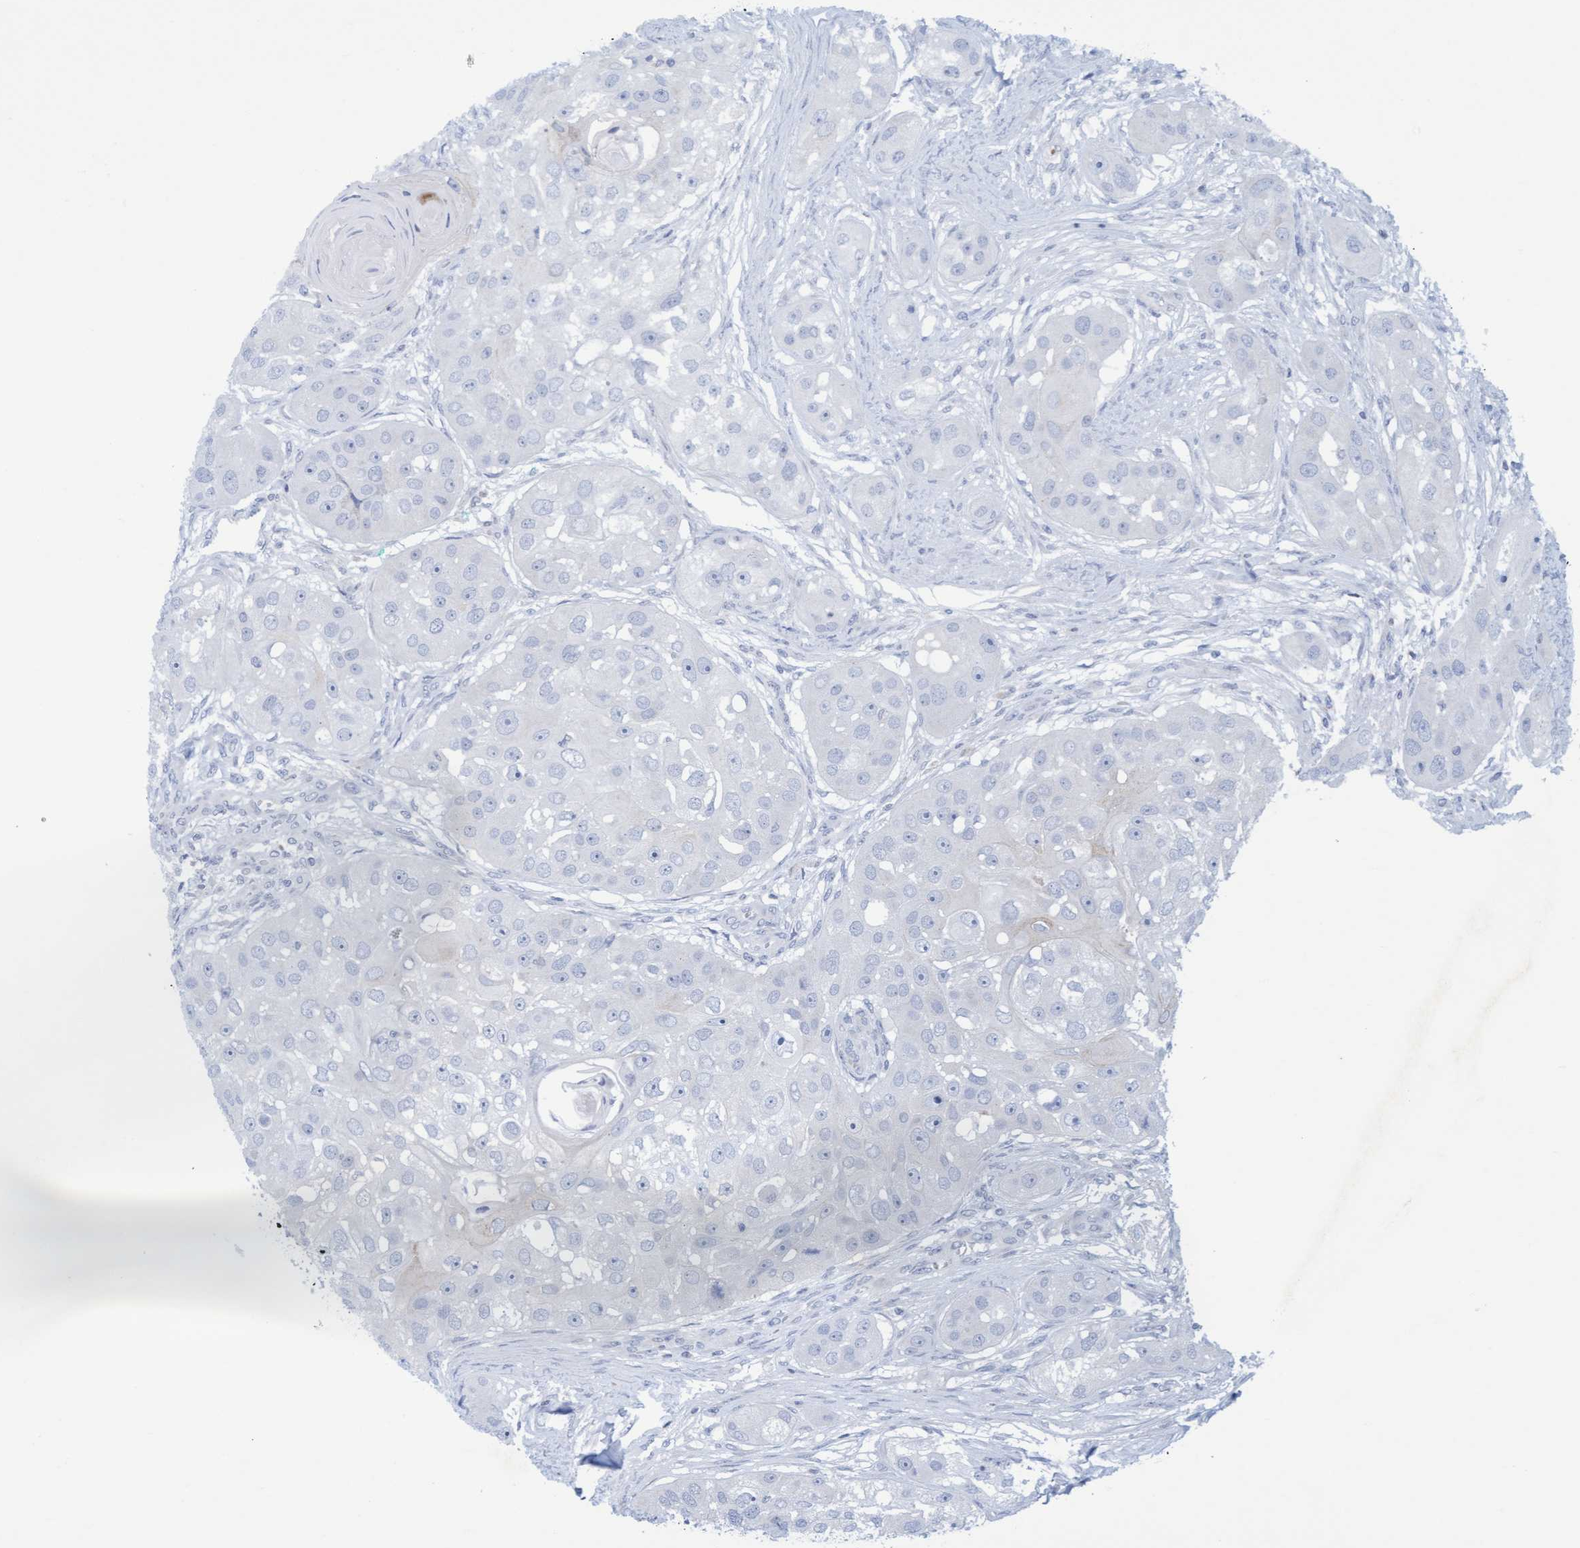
{"staining": {"intensity": "negative", "quantity": "none", "location": "none"}, "tissue": "head and neck cancer", "cell_type": "Tumor cells", "image_type": "cancer", "snomed": [{"axis": "morphology", "description": "Normal tissue, NOS"}, {"axis": "morphology", "description": "Squamous cell carcinoma, NOS"}, {"axis": "topography", "description": "Skeletal muscle"}, {"axis": "topography", "description": "Head-Neck"}], "caption": "There is no significant staining in tumor cells of head and neck squamous cell carcinoma.", "gene": "SLC28A3", "patient": {"sex": "male", "age": 51}}